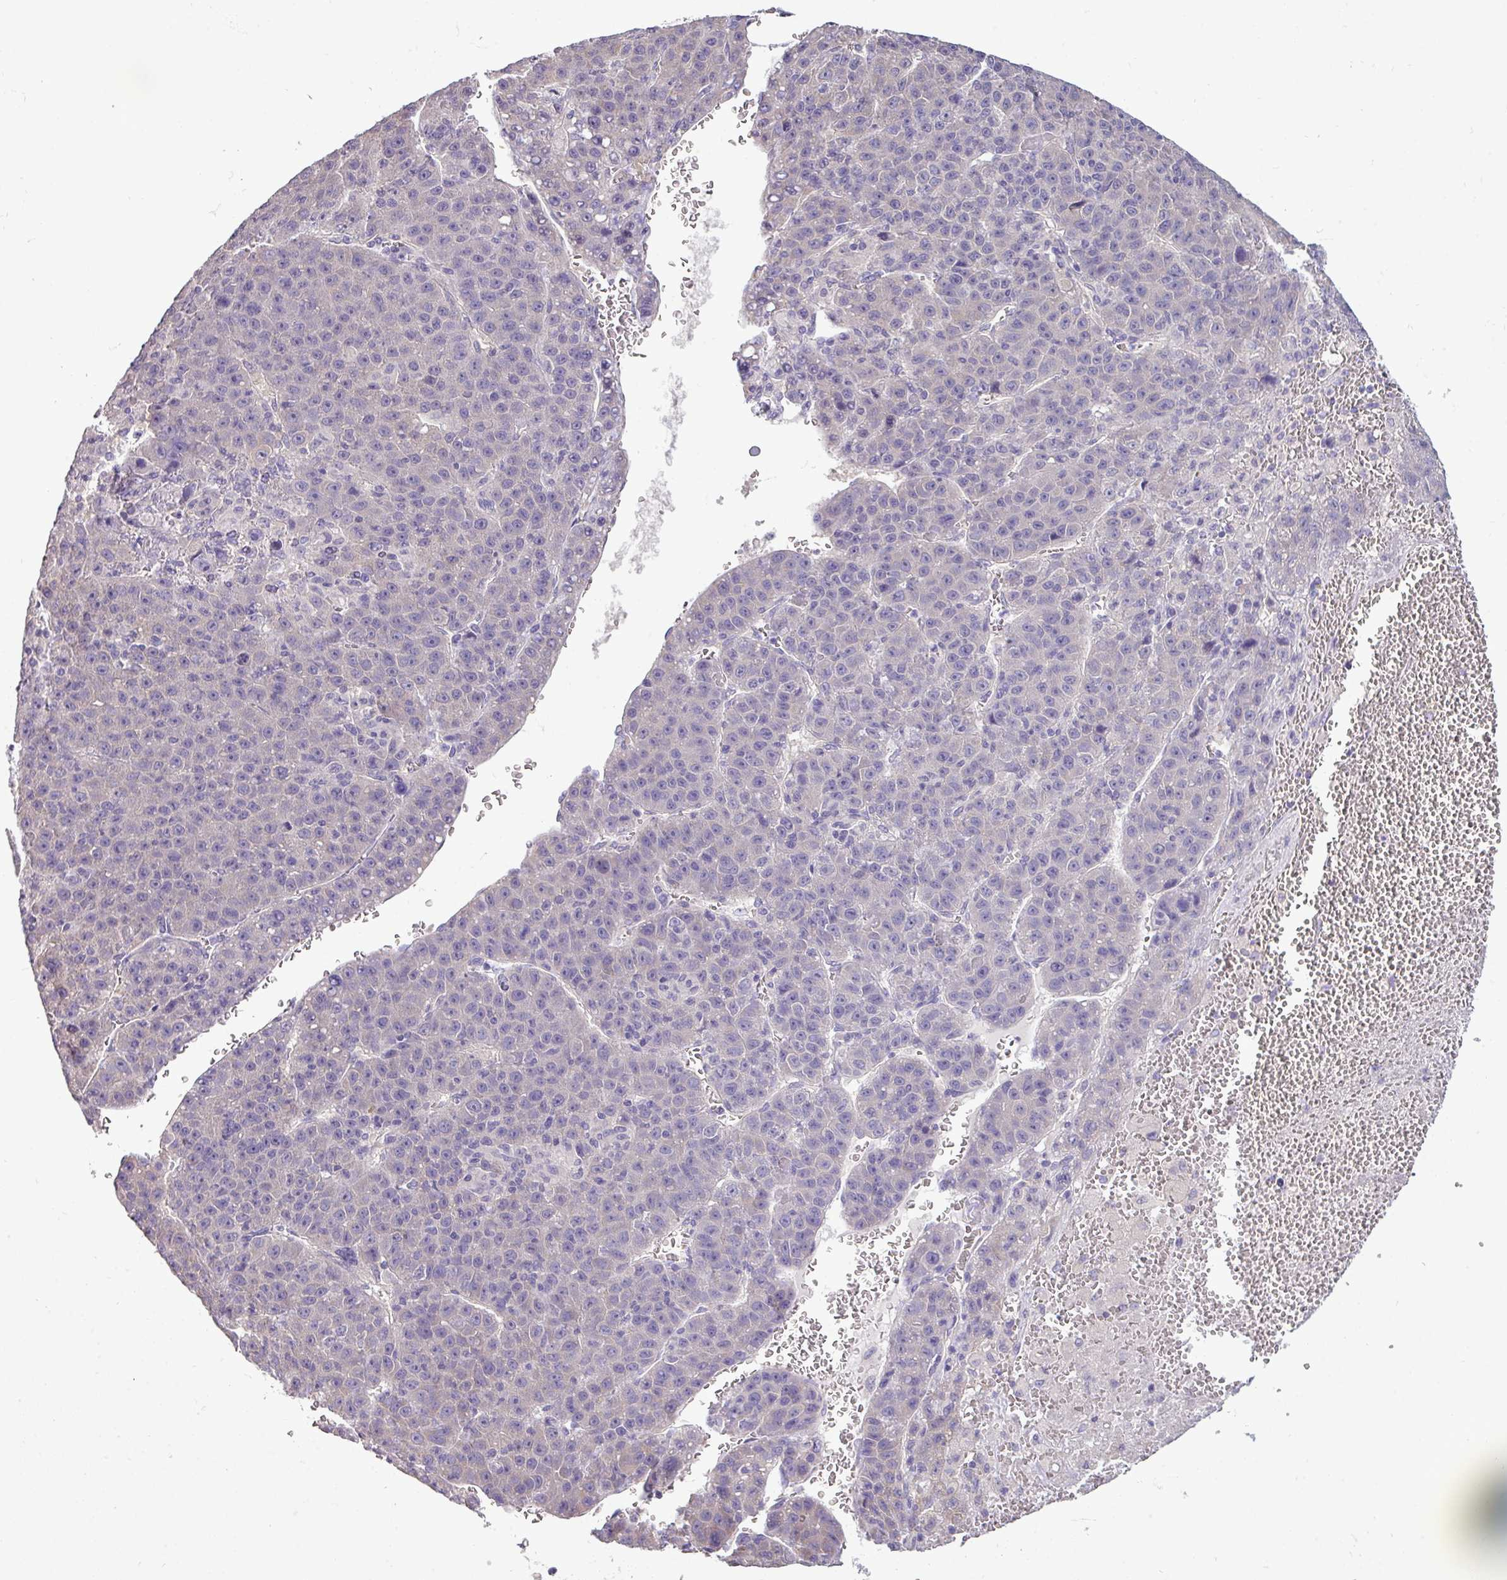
{"staining": {"intensity": "negative", "quantity": "none", "location": "none"}, "tissue": "liver cancer", "cell_type": "Tumor cells", "image_type": "cancer", "snomed": [{"axis": "morphology", "description": "Carcinoma, Hepatocellular, NOS"}, {"axis": "topography", "description": "Liver"}], "caption": "Immunohistochemical staining of liver hepatocellular carcinoma reveals no significant positivity in tumor cells. The staining was performed using DAB to visualize the protein expression in brown, while the nuclei were stained in blue with hematoxylin (Magnification: 20x).", "gene": "DNAAF9", "patient": {"sex": "female", "age": 53}}